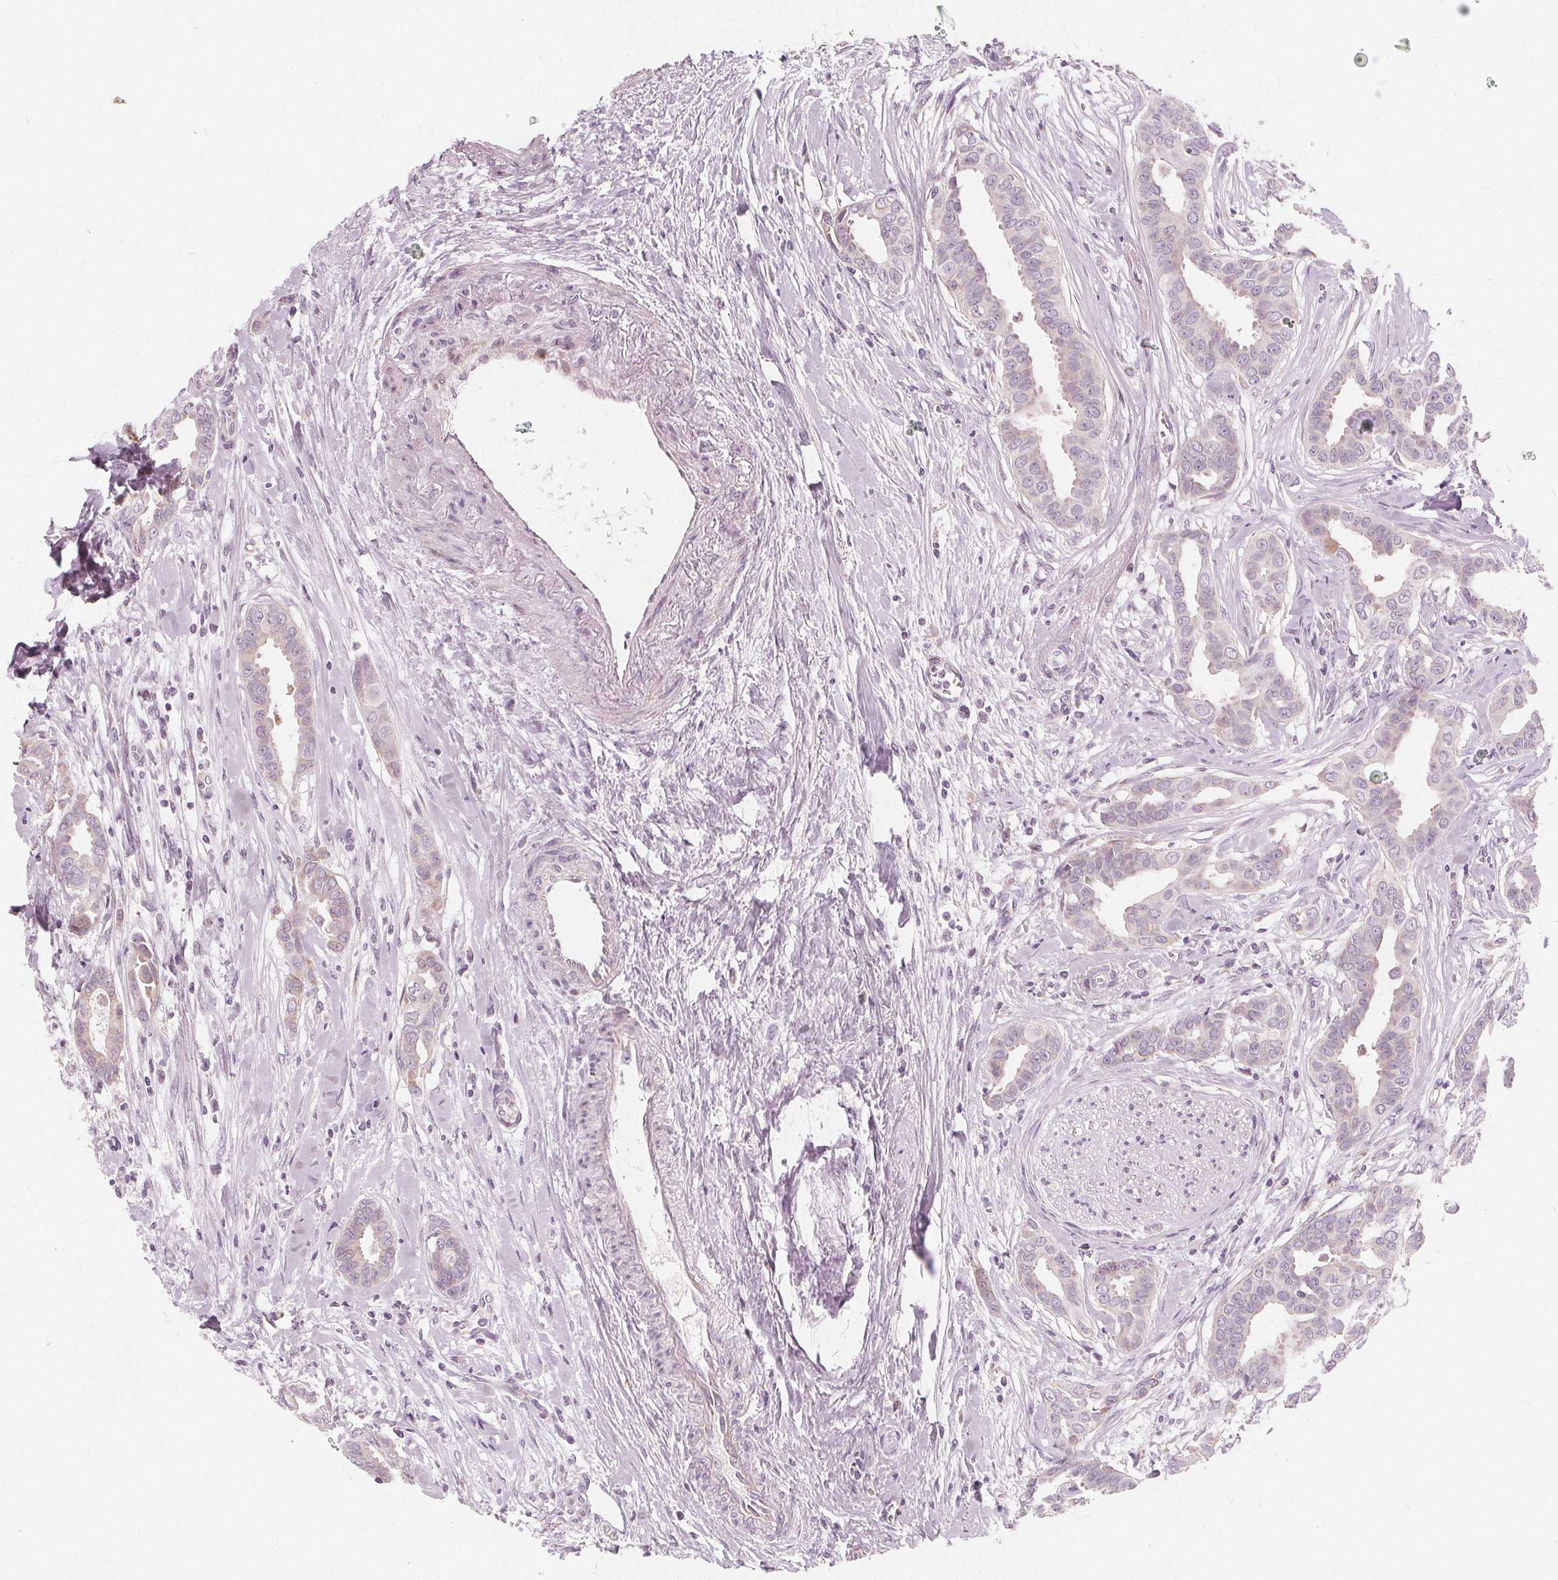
{"staining": {"intensity": "negative", "quantity": "none", "location": "none"}, "tissue": "breast cancer", "cell_type": "Tumor cells", "image_type": "cancer", "snomed": [{"axis": "morphology", "description": "Duct carcinoma"}, {"axis": "topography", "description": "Breast"}], "caption": "There is no significant staining in tumor cells of infiltrating ductal carcinoma (breast).", "gene": "NUP210L", "patient": {"sex": "female", "age": 45}}